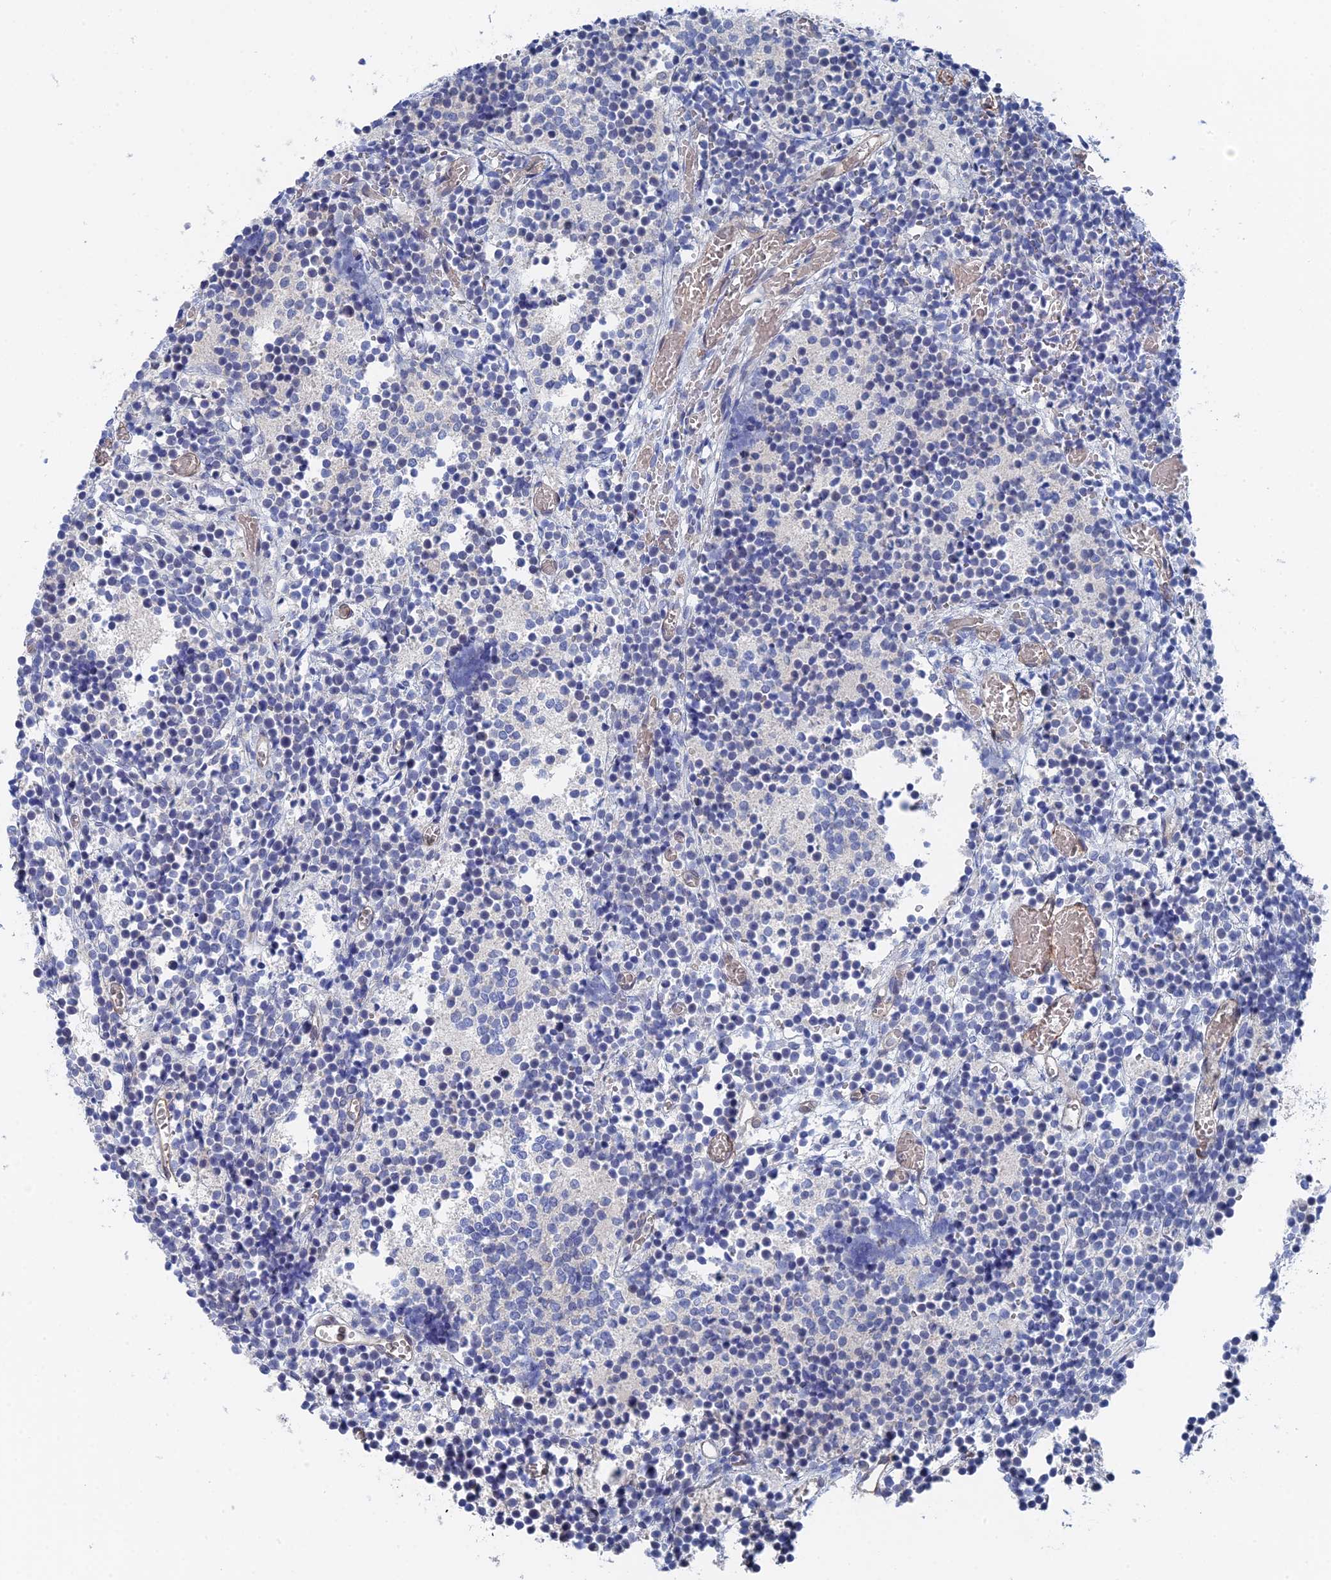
{"staining": {"intensity": "negative", "quantity": "none", "location": "none"}, "tissue": "glioma", "cell_type": "Tumor cells", "image_type": "cancer", "snomed": [{"axis": "morphology", "description": "Glioma, malignant, Low grade"}, {"axis": "topography", "description": "Brain"}], "caption": "Immunohistochemistry photomicrograph of neoplastic tissue: malignant glioma (low-grade) stained with DAB reveals no significant protein positivity in tumor cells. The staining was performed using DAB to visualize the protein expression in brown, while the nuclei were stained in blue with hematoxylin (Magnification: 20x).", "gene": "MTHFSD", "patient": {"sex": "female", "age": 1}}